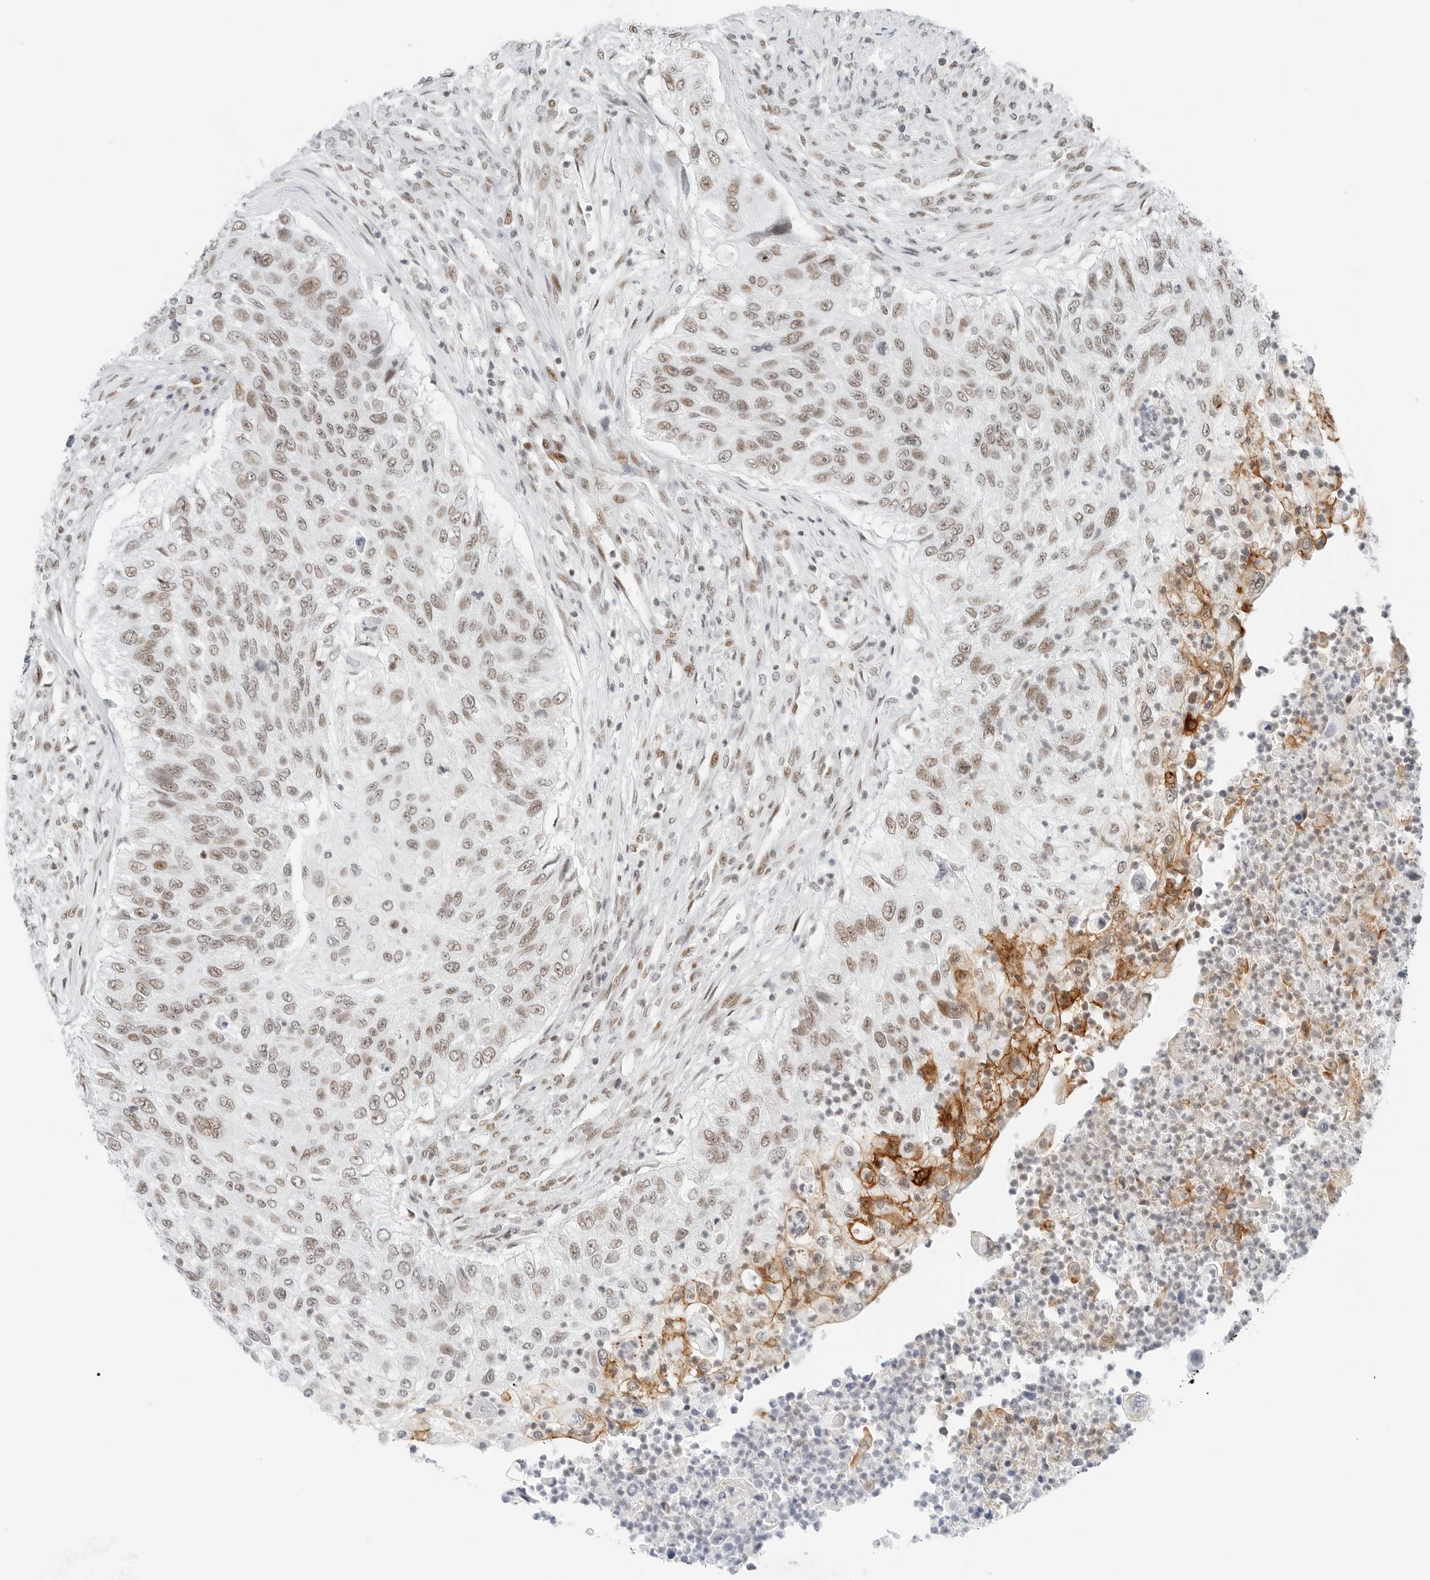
{"staining": {"intensity": "moderate", "quantity": "<25%", "location": "cytoplasmic/membranous,nuclear"}, "tissue": "urothelial cancer", "cell_type": "Tumor cells", "image_type": "cancer", "snomed": [{"axis": "morphology", "description": "Urothelial carcinoma, High grade"}, {"axis": "topography", "description": "Urinary bladder"}], "caption": "An immunohistochemistry (IHC) image of neoplastic tissue is shown. Protein staining in brown labels moderate cytoplasmic/membranous and nuclear positivity in urothelial cancer within tumor cells.", "gene": "CRTC2", "patient": {"sex": "female", "age": 60}}